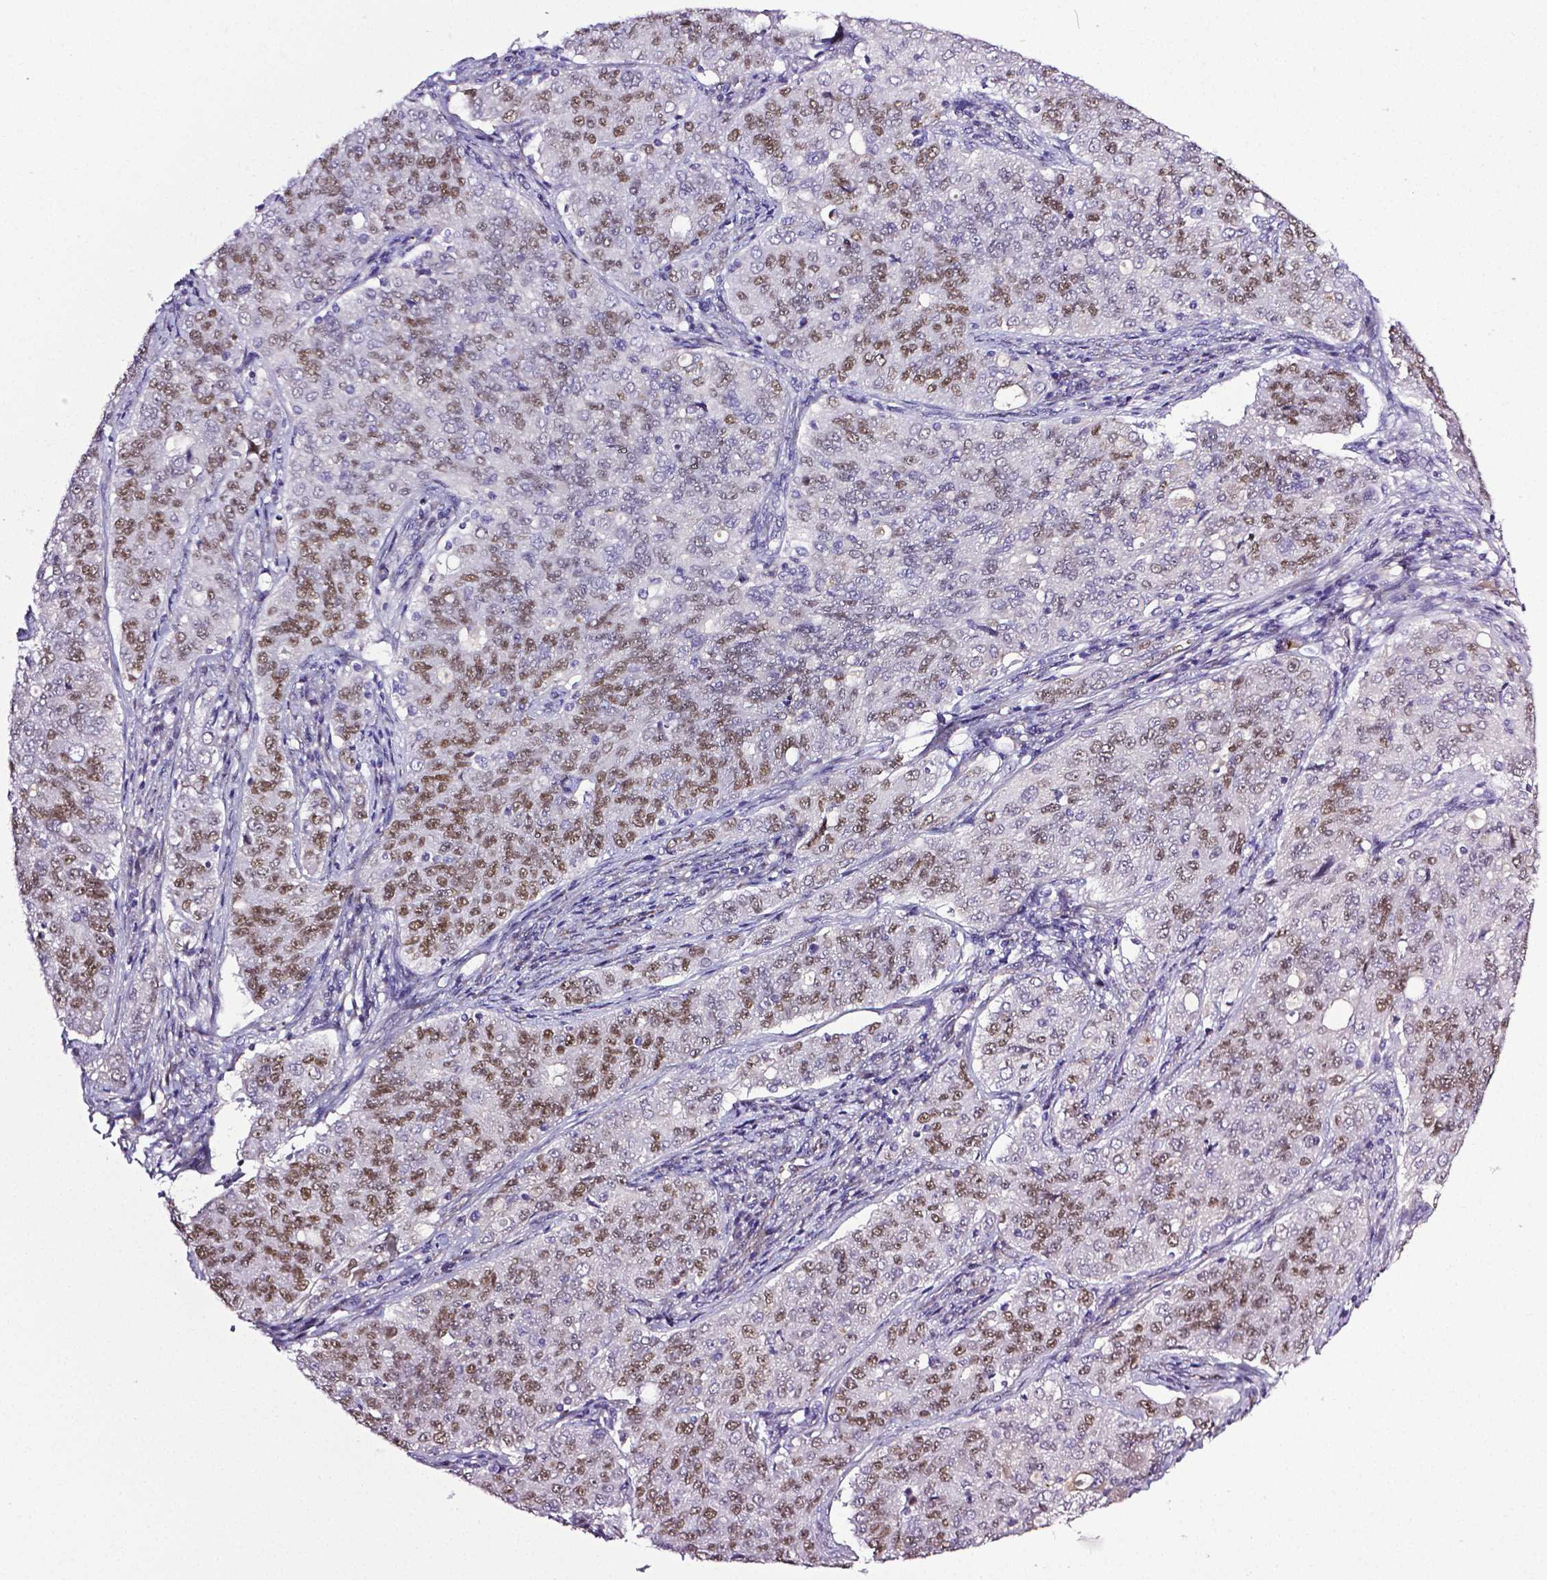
{"staining": {"intensity": "moderate", "quantity": "25%-75%", "location": "nuclear"}, "tissue": "endometrial cancer", "cell_type": "Tumor cells", "image_type": "cancer", "snomed": [{"axis": "morphology", "description": "Adenocarcinoma, NOS"}, {"axis": "topography", "description": "Endometrium"}], "caption": "Immunohistochemistry image of neoplastic tissue: human endometrial adenocarcinoma stained using immunohistochemistry shows medium levels of moderate protein expression localized specifically in the nuclear of tumor cells, appearing as a nuclear brown color.", "gene": "PTGER3", "patient": {"sex": "female", "age": 43}}